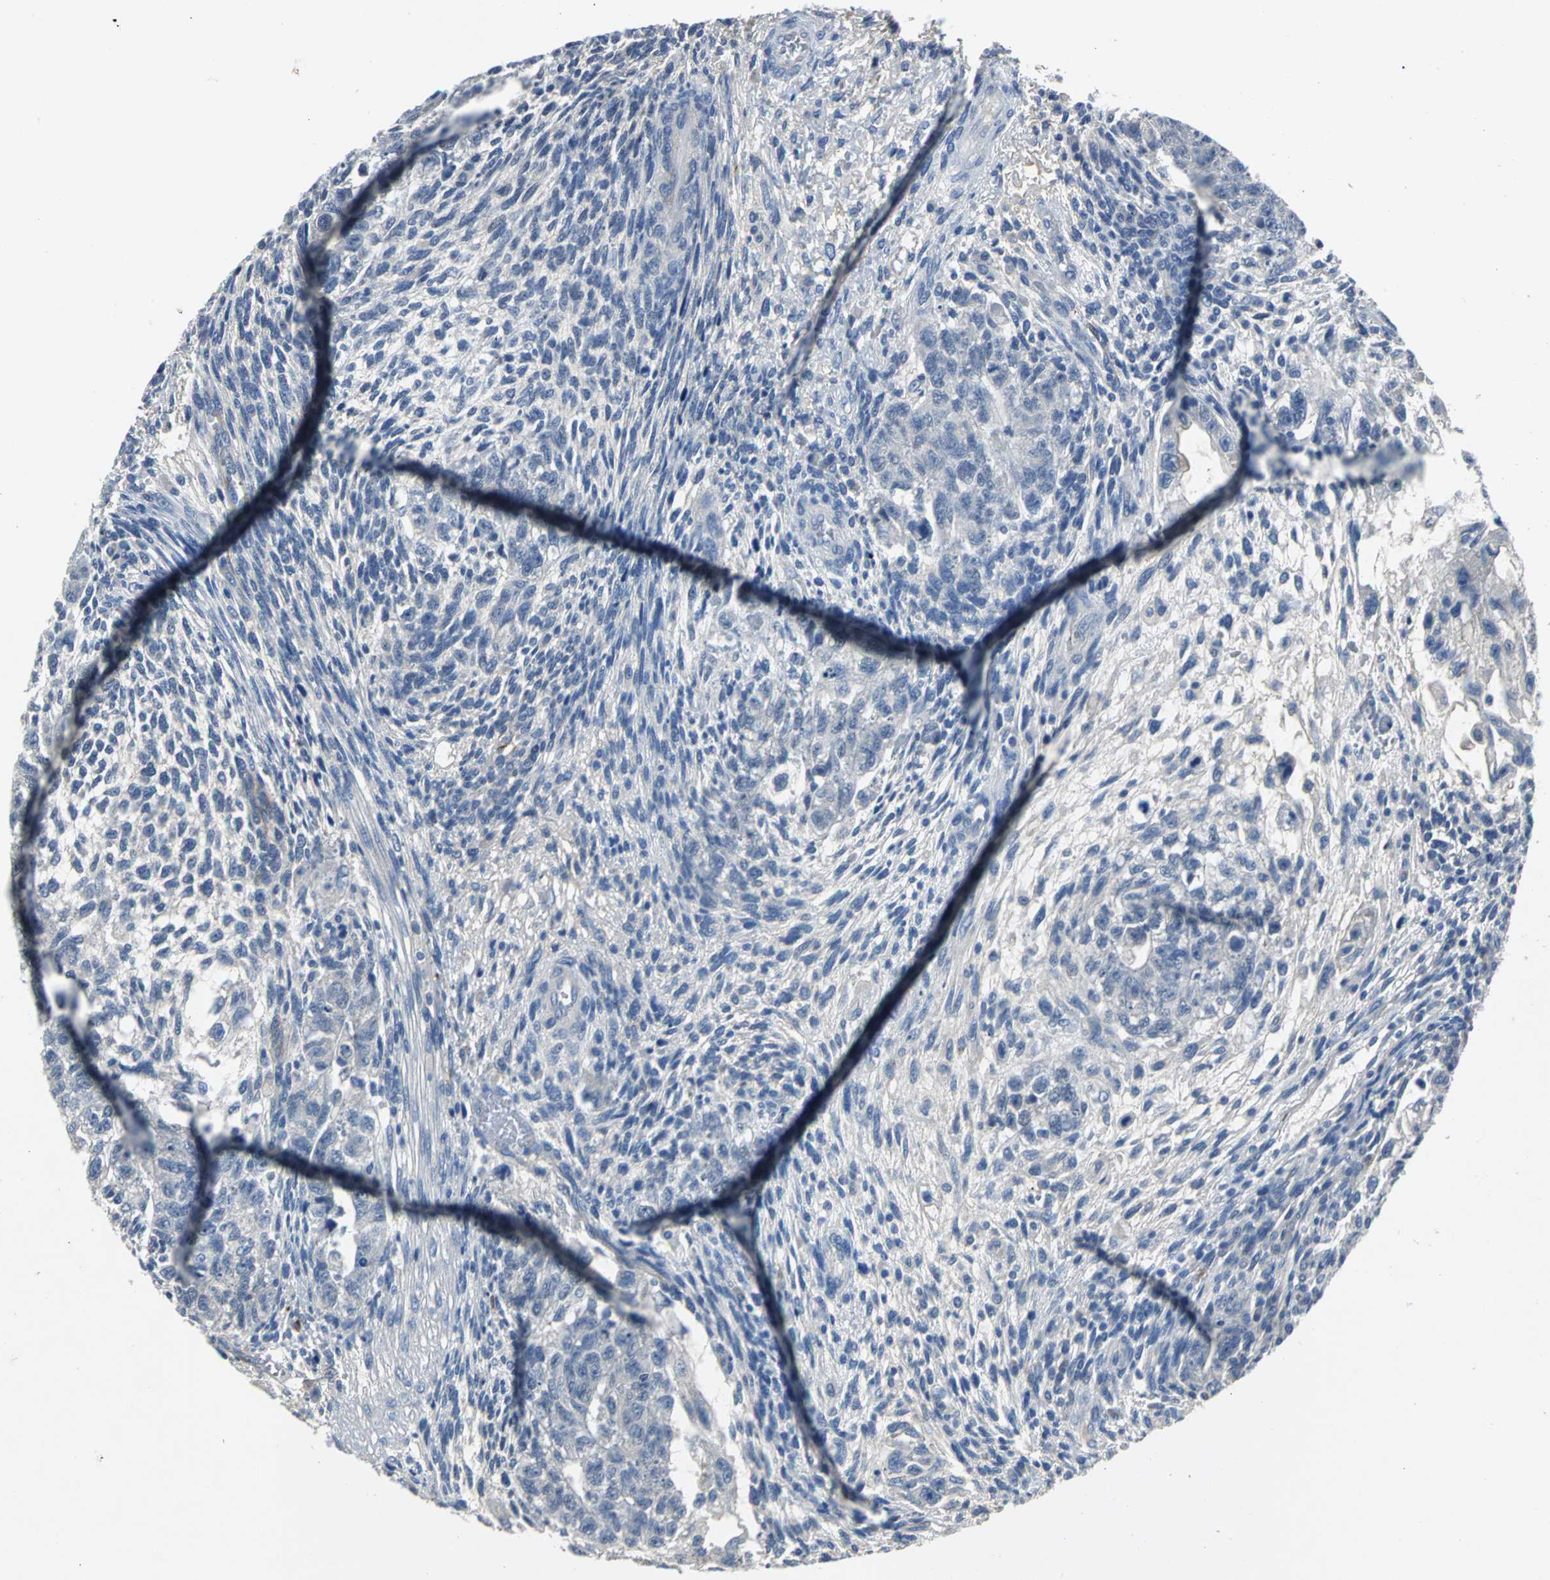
{"staining": {"intensity": "negative", "quantity": "none", "location": "none"}, "tissue": "testis cancer", "cell_type": "Tumor cells", "image_type": "cancer", "snomed": [{"axis": "morphology", "description": "Normal tissue, NOS"}, {"axis": "morphology", "description": "Carcinoma, Embryonal, NOS"}, {"axis": "topography", "description": "Testis"}], "caption": "High power microscopy histopathology image of an IHC photomicrograph of testis embryonal carcinoma, revealing no significant staining in tumor cells.", "gene": "EFNB3", "patient": {"sex": "male", "age": 36}}